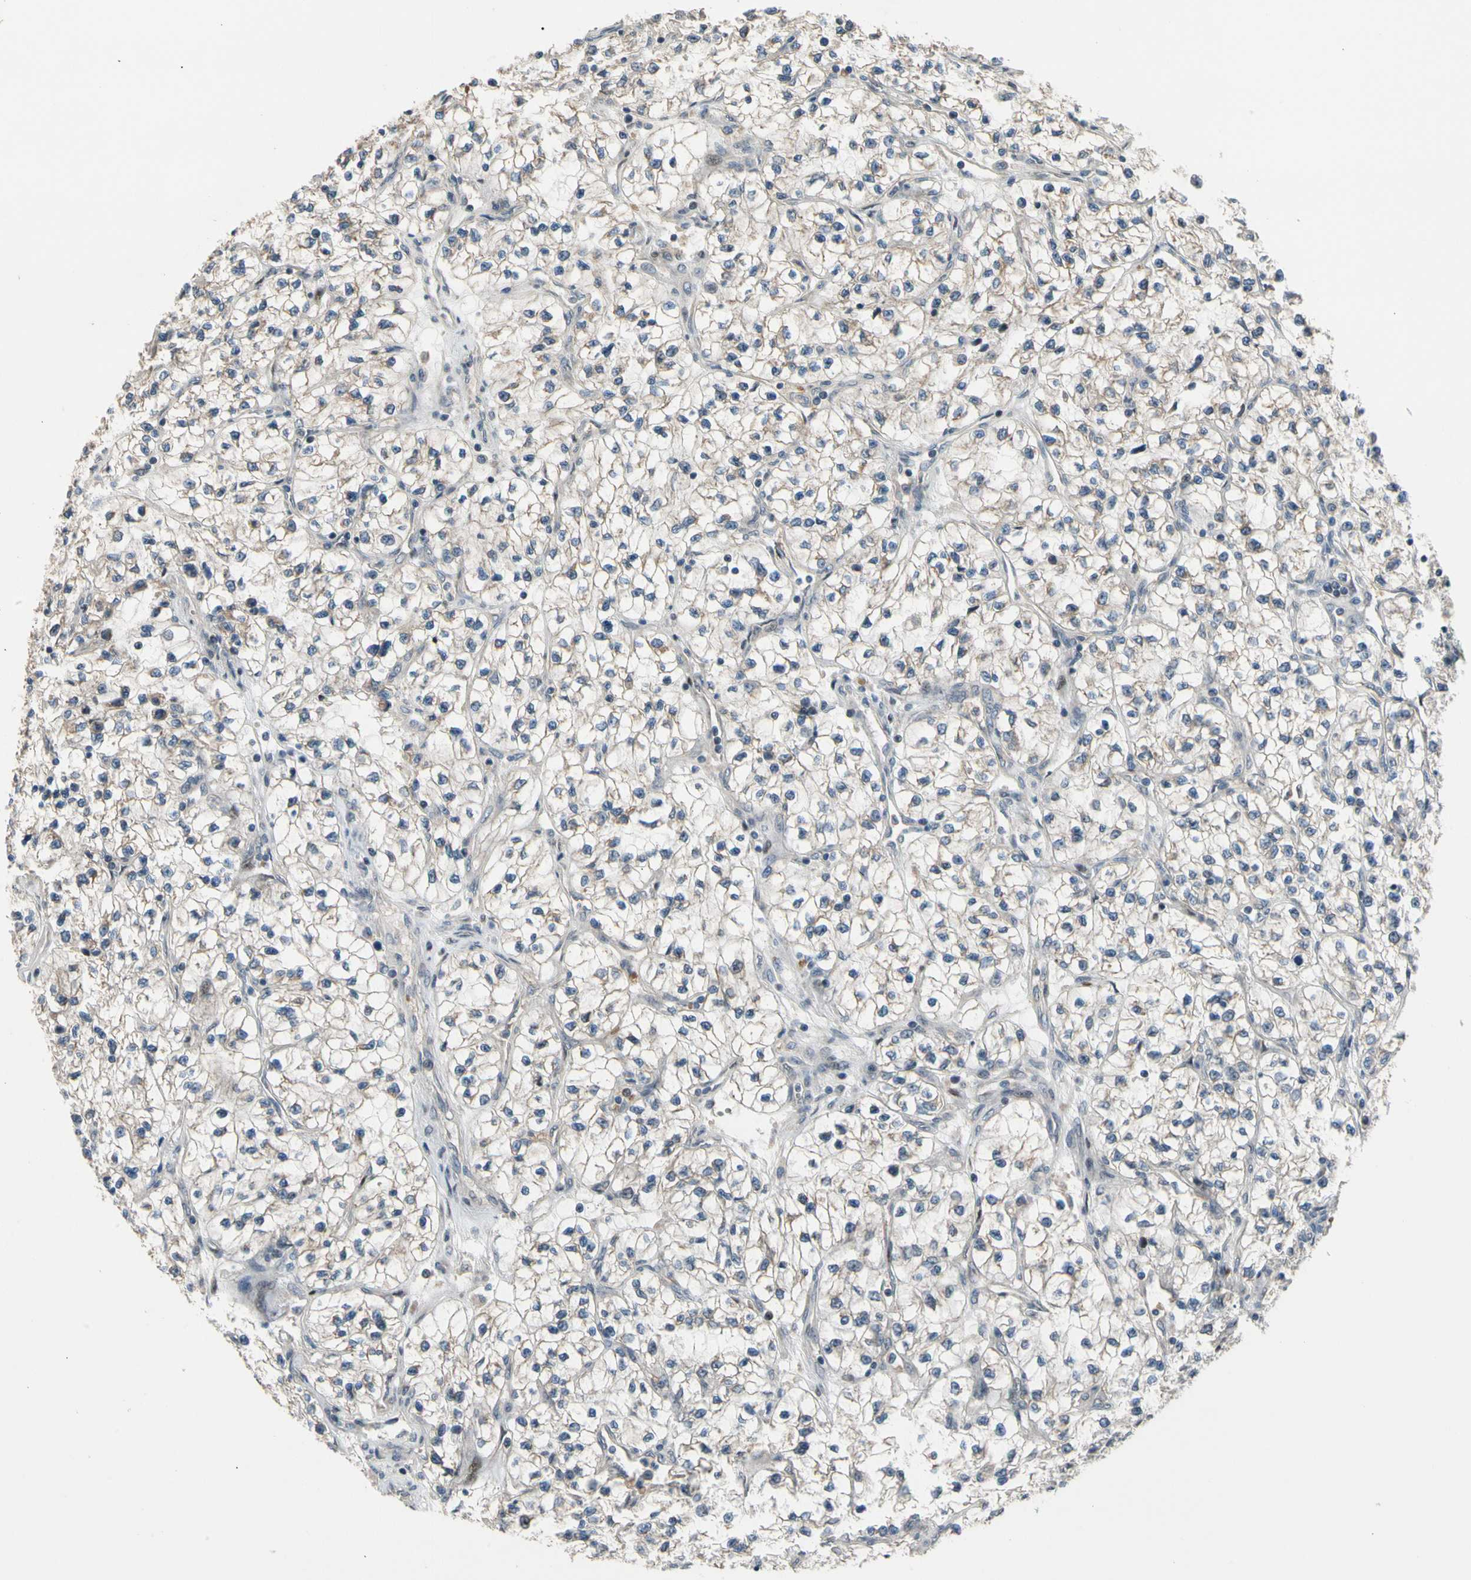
{"staining": {"intensity": "negative", "quantity": "none", "location": "none"}, "tissue": "renal cancer", "cell_type": "Tumor cells", "image_type": "cancer", "snomed": [{"axis": "morphology", "description": "Adenocarcinoma, NOS"}, {"axis": "topography", "description": "Kidney"}], "caption": "The immunohistochemistry (IHC) photomicrograph has no significant positivity in tumor cells of adenocarcinoma (renal) tissue.", "gene": "ZNF184", "patient": {"sex": "female", "age": 57}}